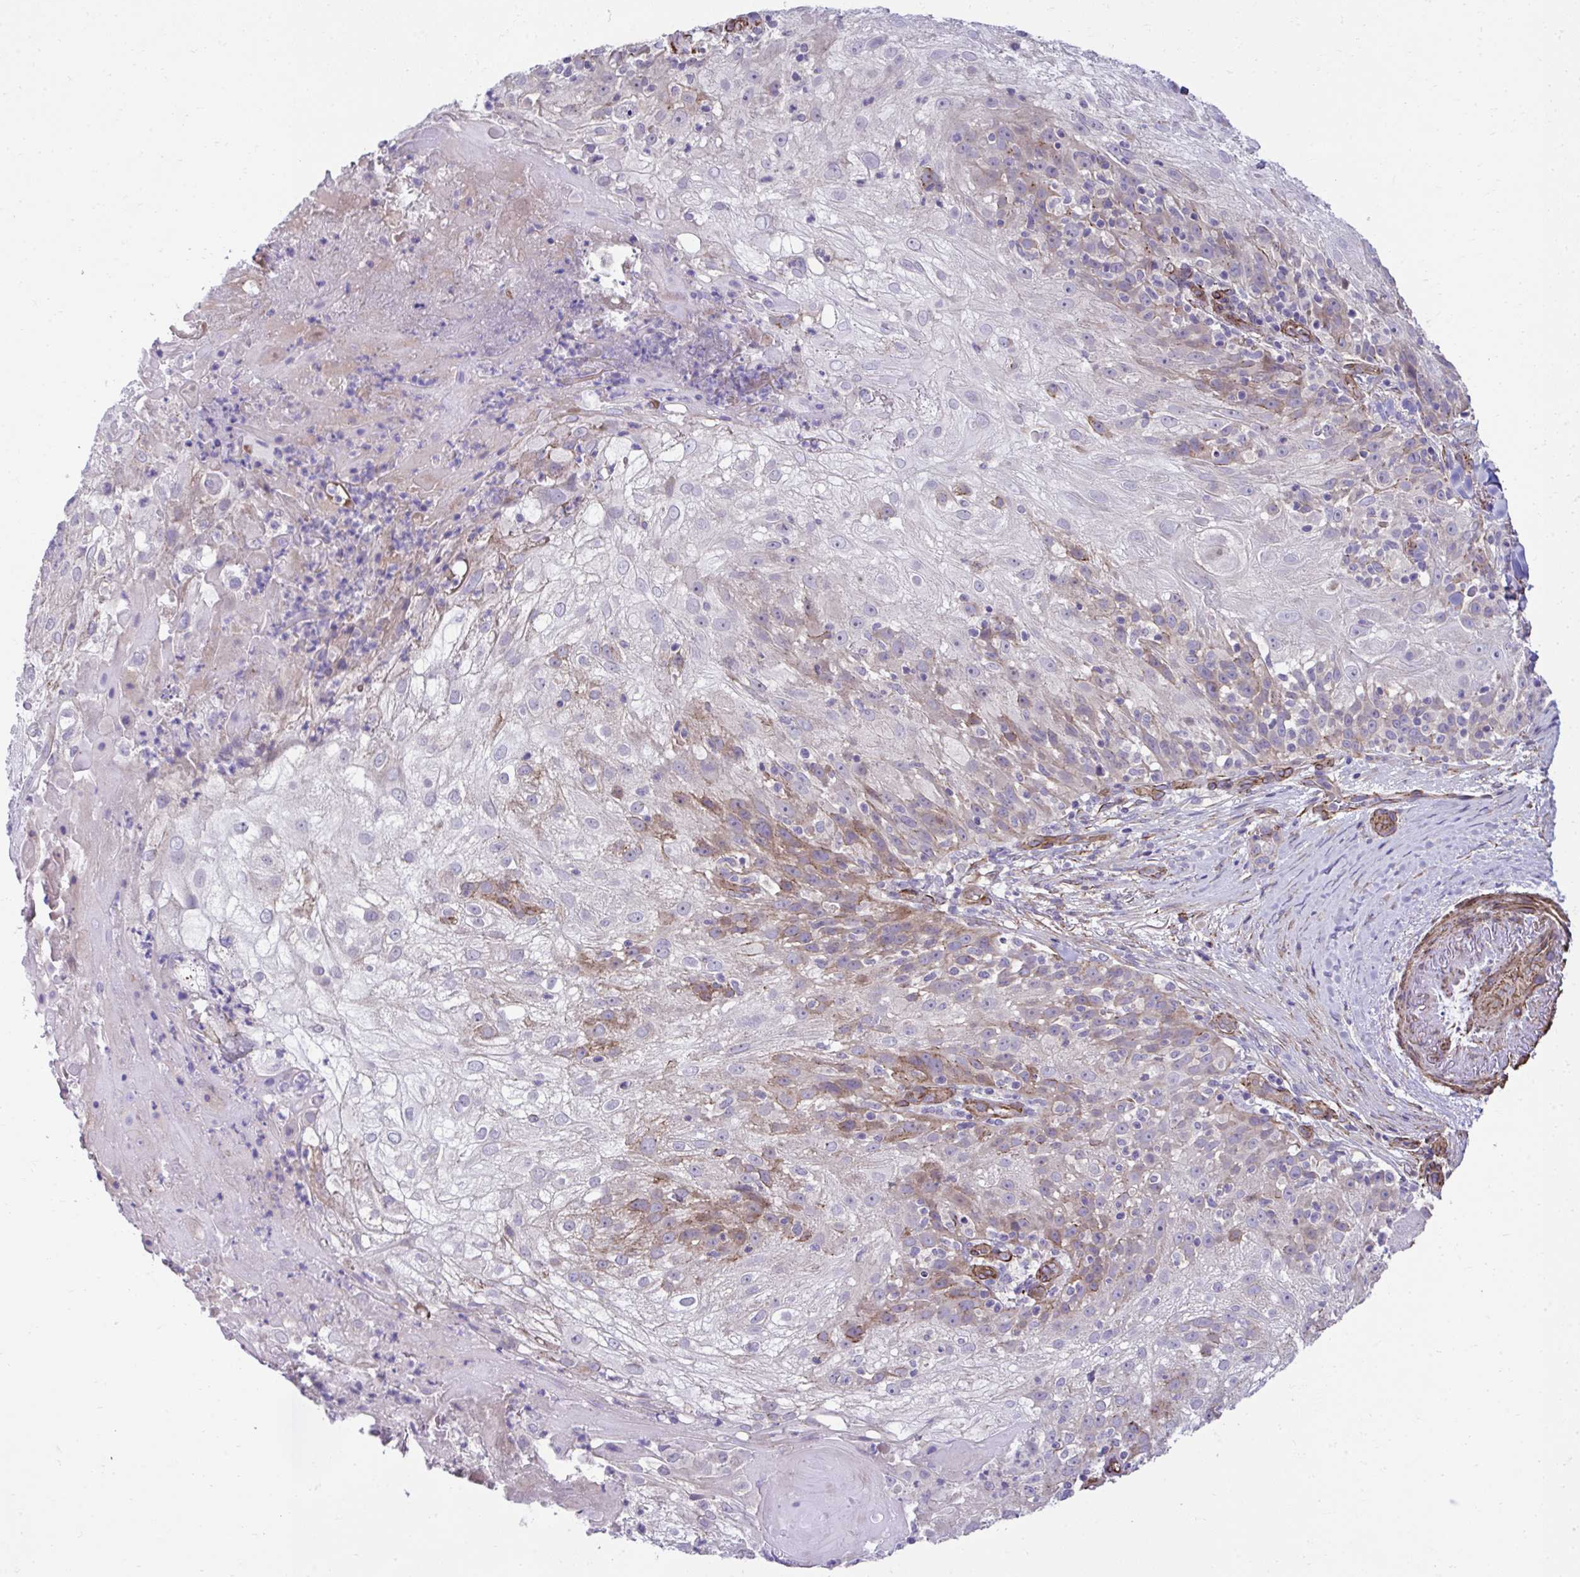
{"staining": {"intensity": "moderate", "quantity": "<25%", "location": "cytoplasmic/membranous"}, "tissue": "skin cancer", "cell_type": "Tumor cells", "image_type": "cancer", "snomed": [{"axis": "morphology", "description": "Normal tissue, NOS"}, {"axis": "morphology", "description": "Squamous cell carcinoma, NOS"}, {"axis": "topography", "description": "Skin"}], "caption": "Immunohistochemical staining of human skin cancer (squamous cell carcinoma) shows low levels of moderate cytoplasmic/membranous expression in approximately <25% of tumor cells.", "gene": "TRIM52", "patient": {"sex": "female", "age": 83}}